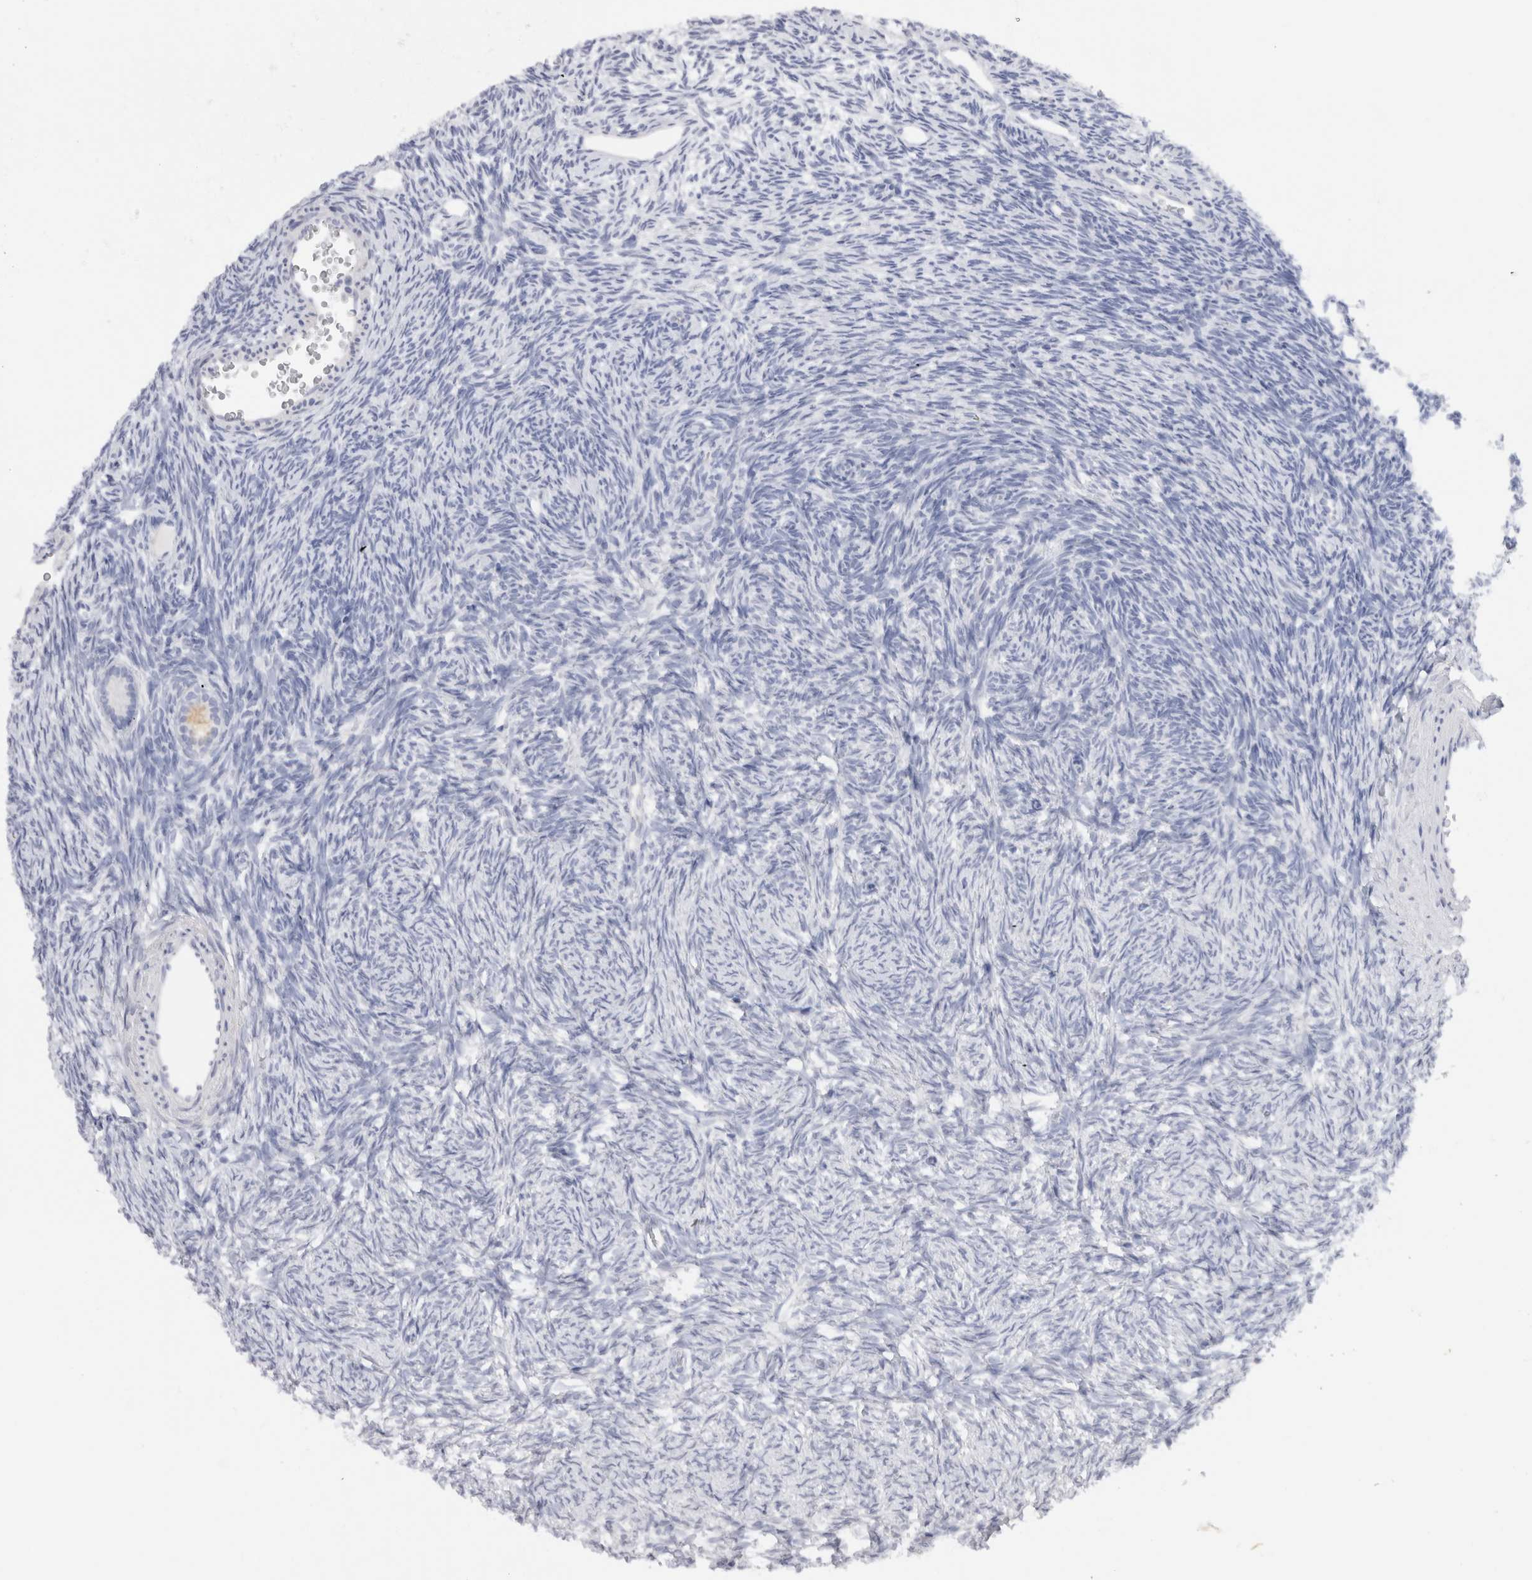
{"staining": {"intensity": "strong", "quantity": ">75%", "location": "cytoplasmic/membranous"}, "tissue": "ovary", "cell_type": "Follicle cells", "image_type": "normal", "snomed": [{"axis": "morphology", "description": "Normal tissue, NOS"}, {"axis": "topography", "description": "Ovary"}], "caption": "Protein analysis of normal ovary displays strong cytoplasmic/membranous expression in about >75% of follicle cells.", "gene": "C9orf50", "patient": {"sex": "female", "age": 34}}